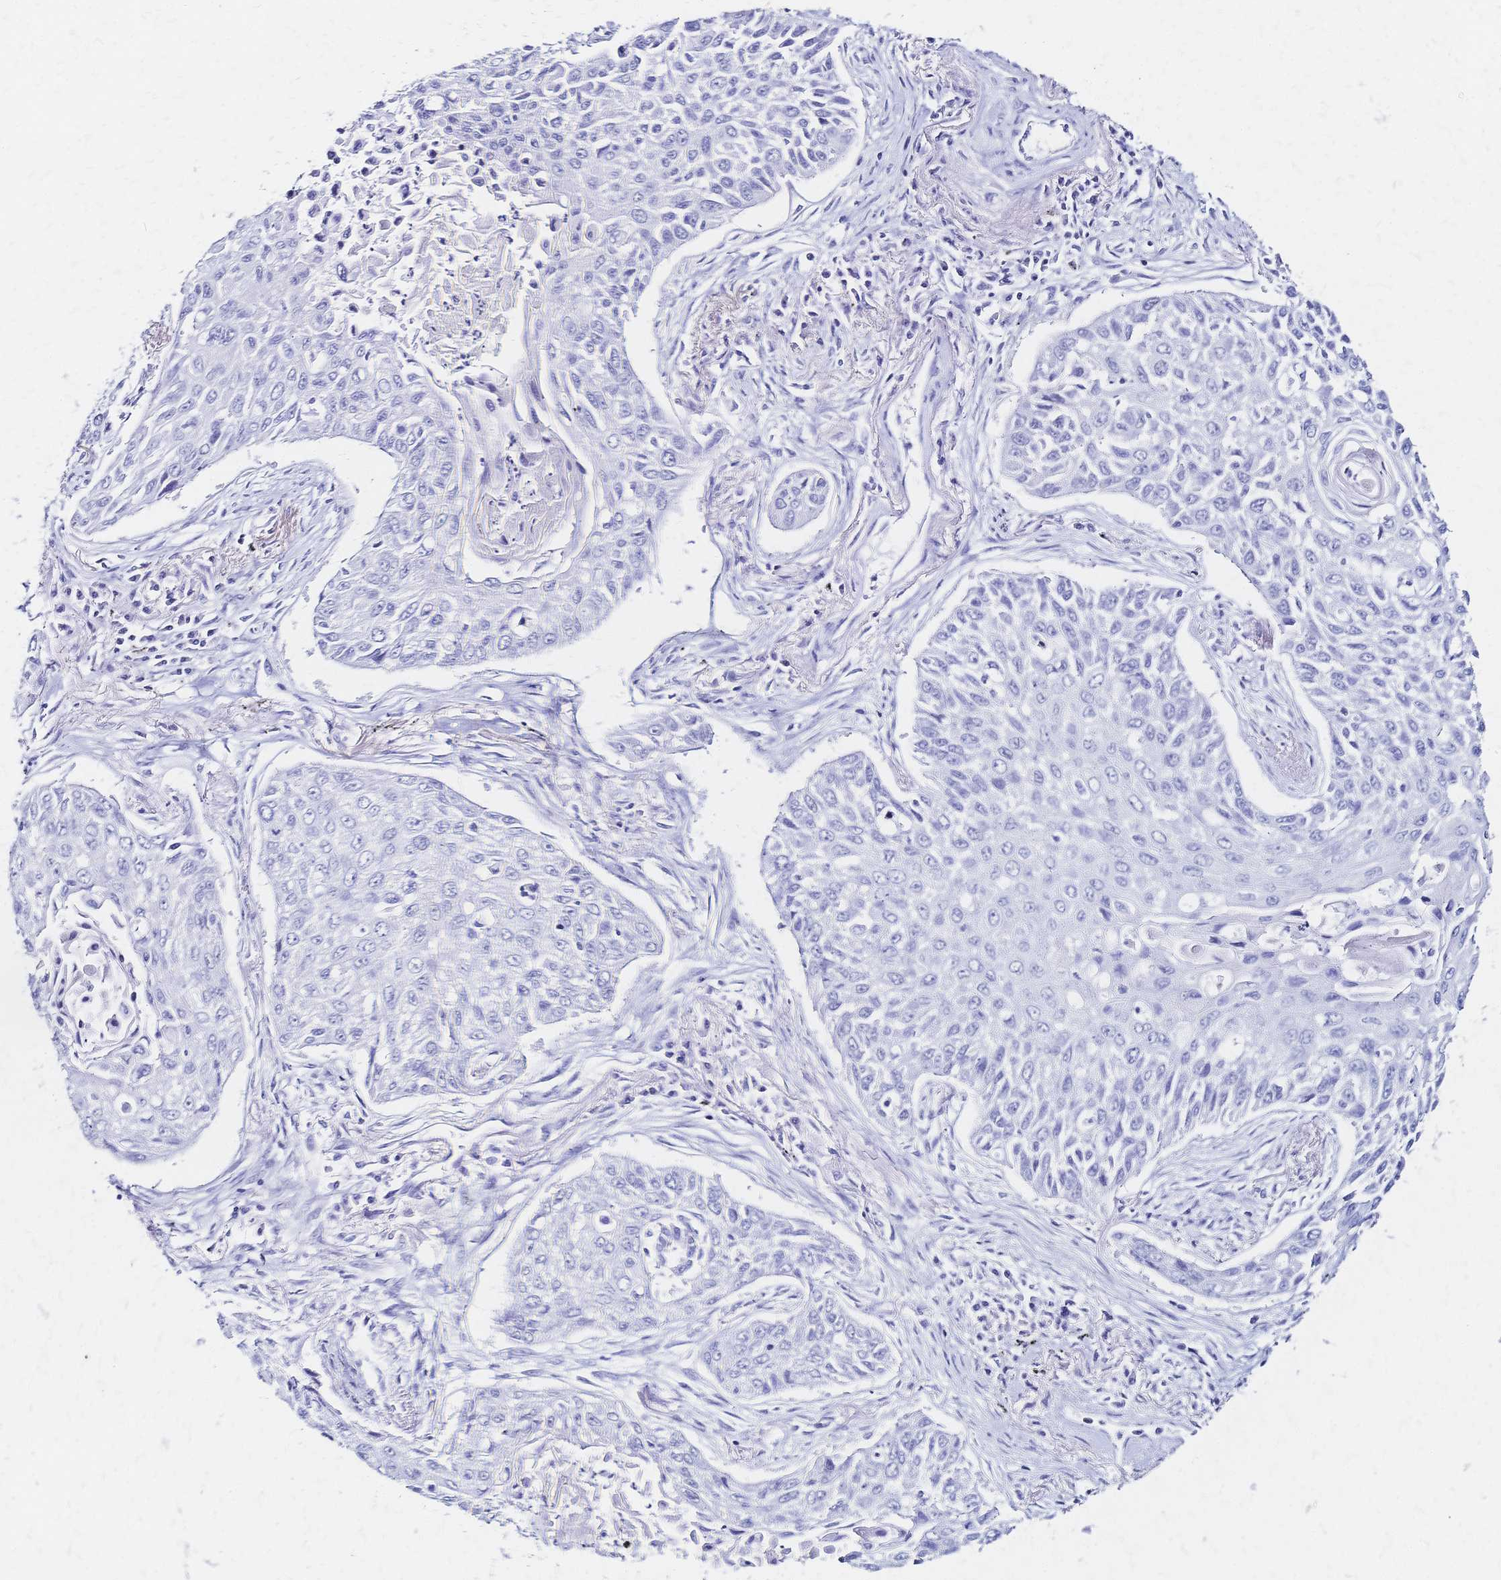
{"staining": {"intensity": "negative", "quantity": "none", "location": "none"}, "tissue": "lung cancer", "cell_type": "Tumor cells", "image_type": "cancer", "snomed": [{"axis": "morphology", "description": "Squamous cell carcinoma, NOS"}, {"axis": "topography", "description": "Lung"}], "caption": "This is an immunohistochemistry (IHC) histopathology image of human lung cancer. There is no positivity in tumor cells.", "gene": "SLC5A1", "patient": {"sex": "male", "age": 75}}